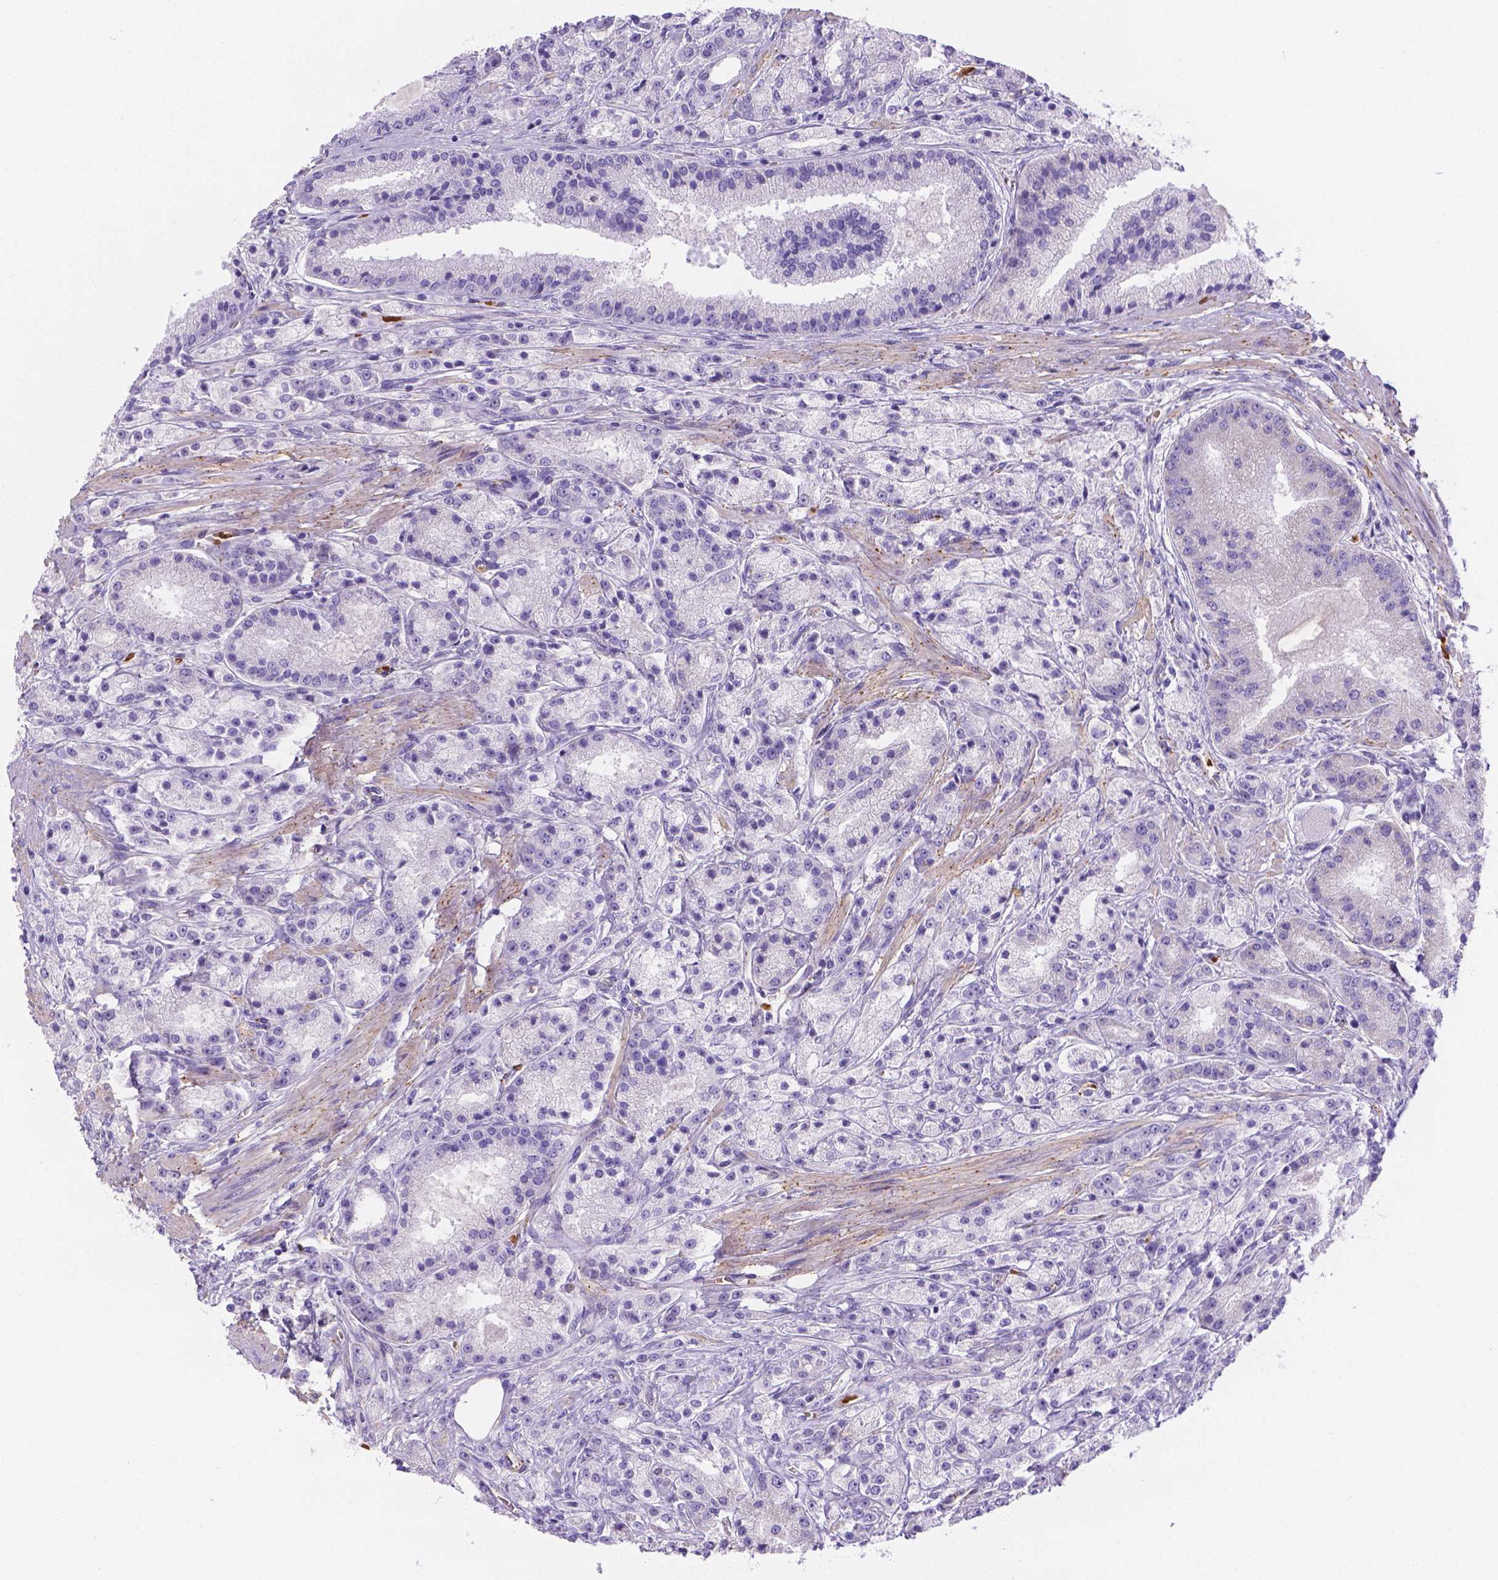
{"staining": {"intensity": "negative", "quantity": "none", "location": "none"}, "tissue": "prostate cancer", "cell_type": "Tumor cells", "image_type": "cancer", "snomed": [{"axis": "morphology", "description": "Adenocarcinoma, High grade"}, {"axis": "topography", "description": "Prostate"}], "caption": "IHC micrograph of neoplastic tissue: adenocarcinoma (high-grade) (prostate) stained with DAB demonstrates no significant protein staining in tumor cells. (DAB immunohistochemistry (IHC) with hematoxylin counter stain).", "gene": "SLC40A1", "patient": {"sex": "male", "age": 67}}